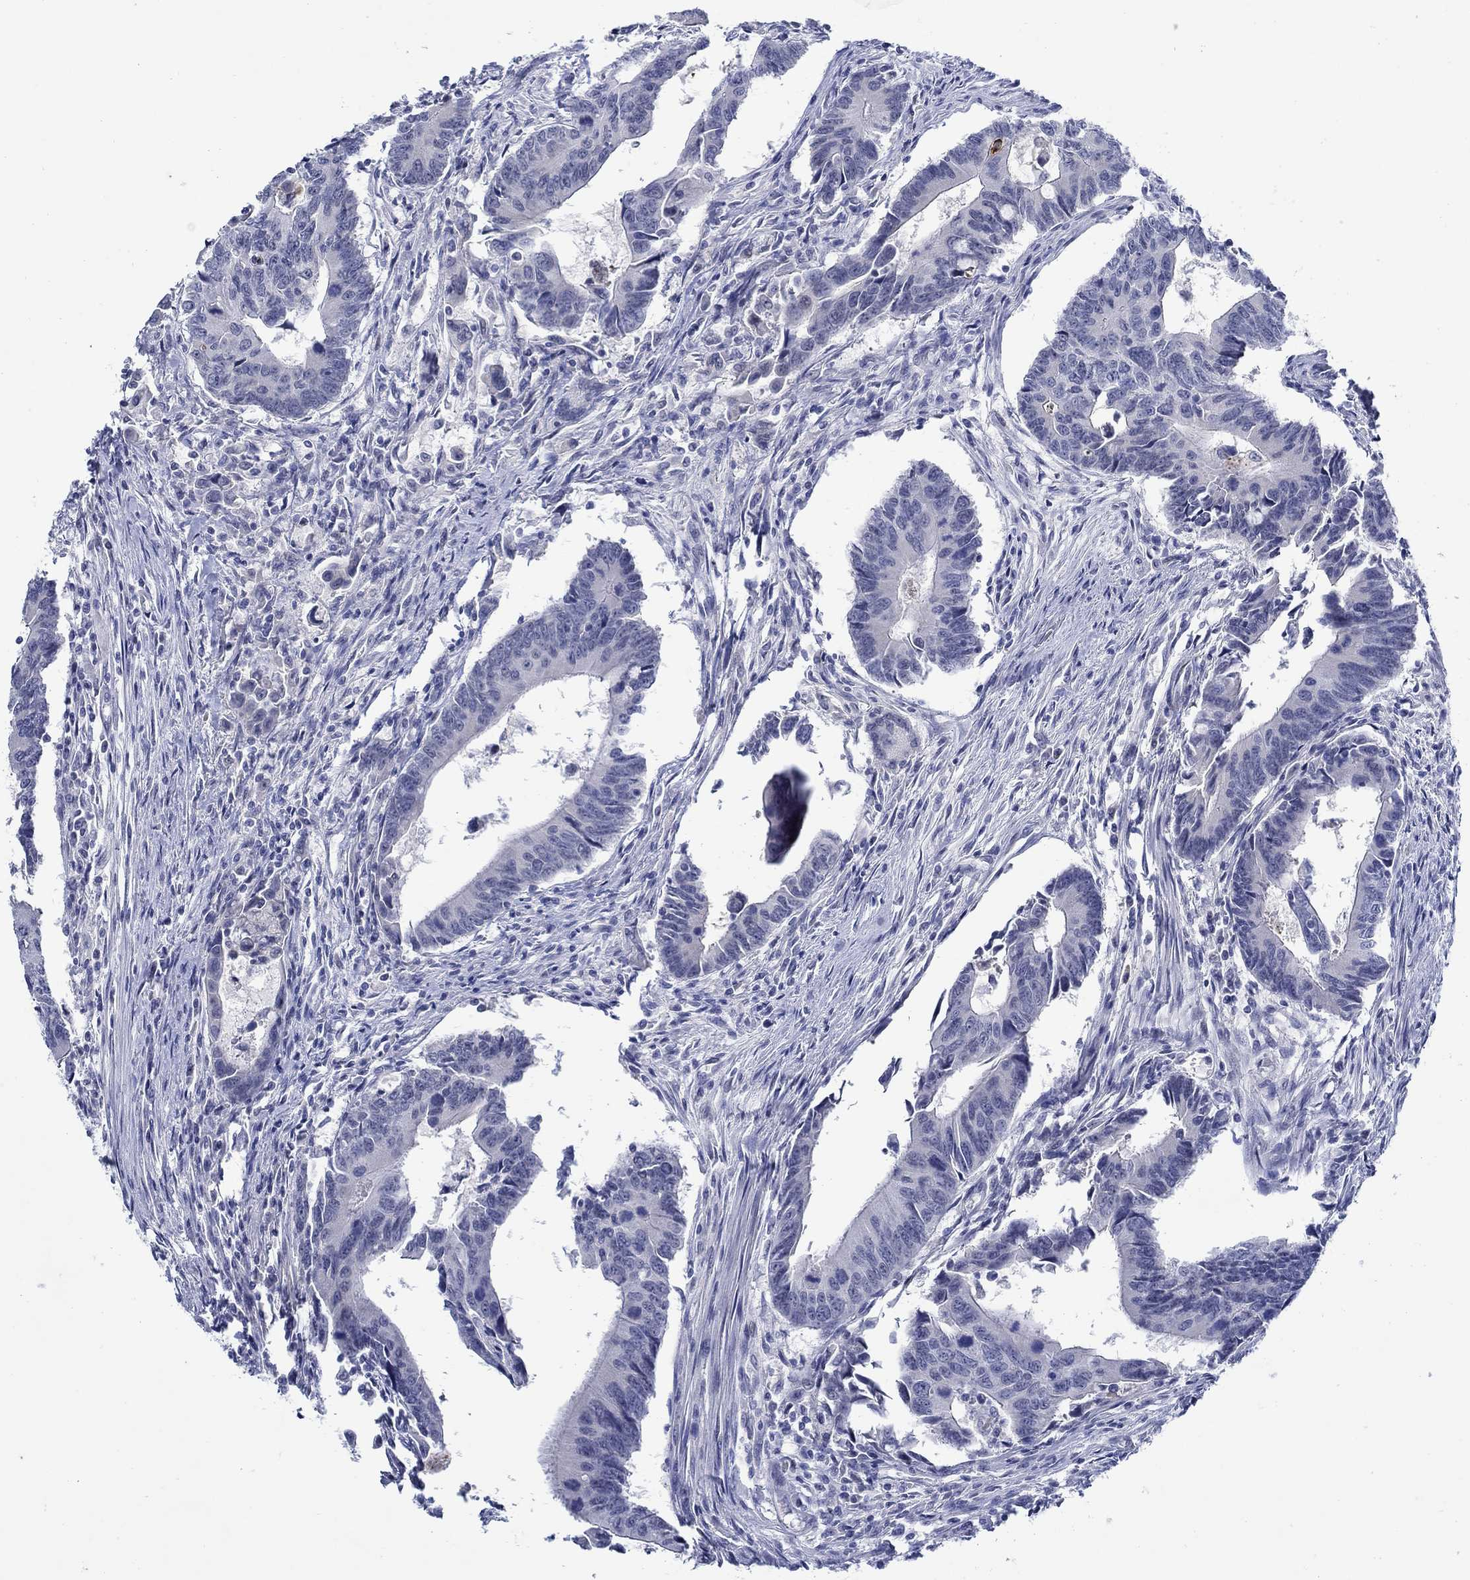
{"staining": {"intensity": "negative", "quantity": "none", "location": "none"}, "tissue": "colorectal cancer", "cell_type": "Tumor cells", "image_type": "cancer", "snomed": [{"axis": "morphology", "description": "Adenocarcinoma, NOS"}, {"axis": "topography", "description": "Rectum"}], "caption": "Immunohistochemical staining of human colorectal adenocarcinoma displays no significant expression in tumor cells.", "gene": "MC2R", "patient": {"sex": "male", "age": 67}}